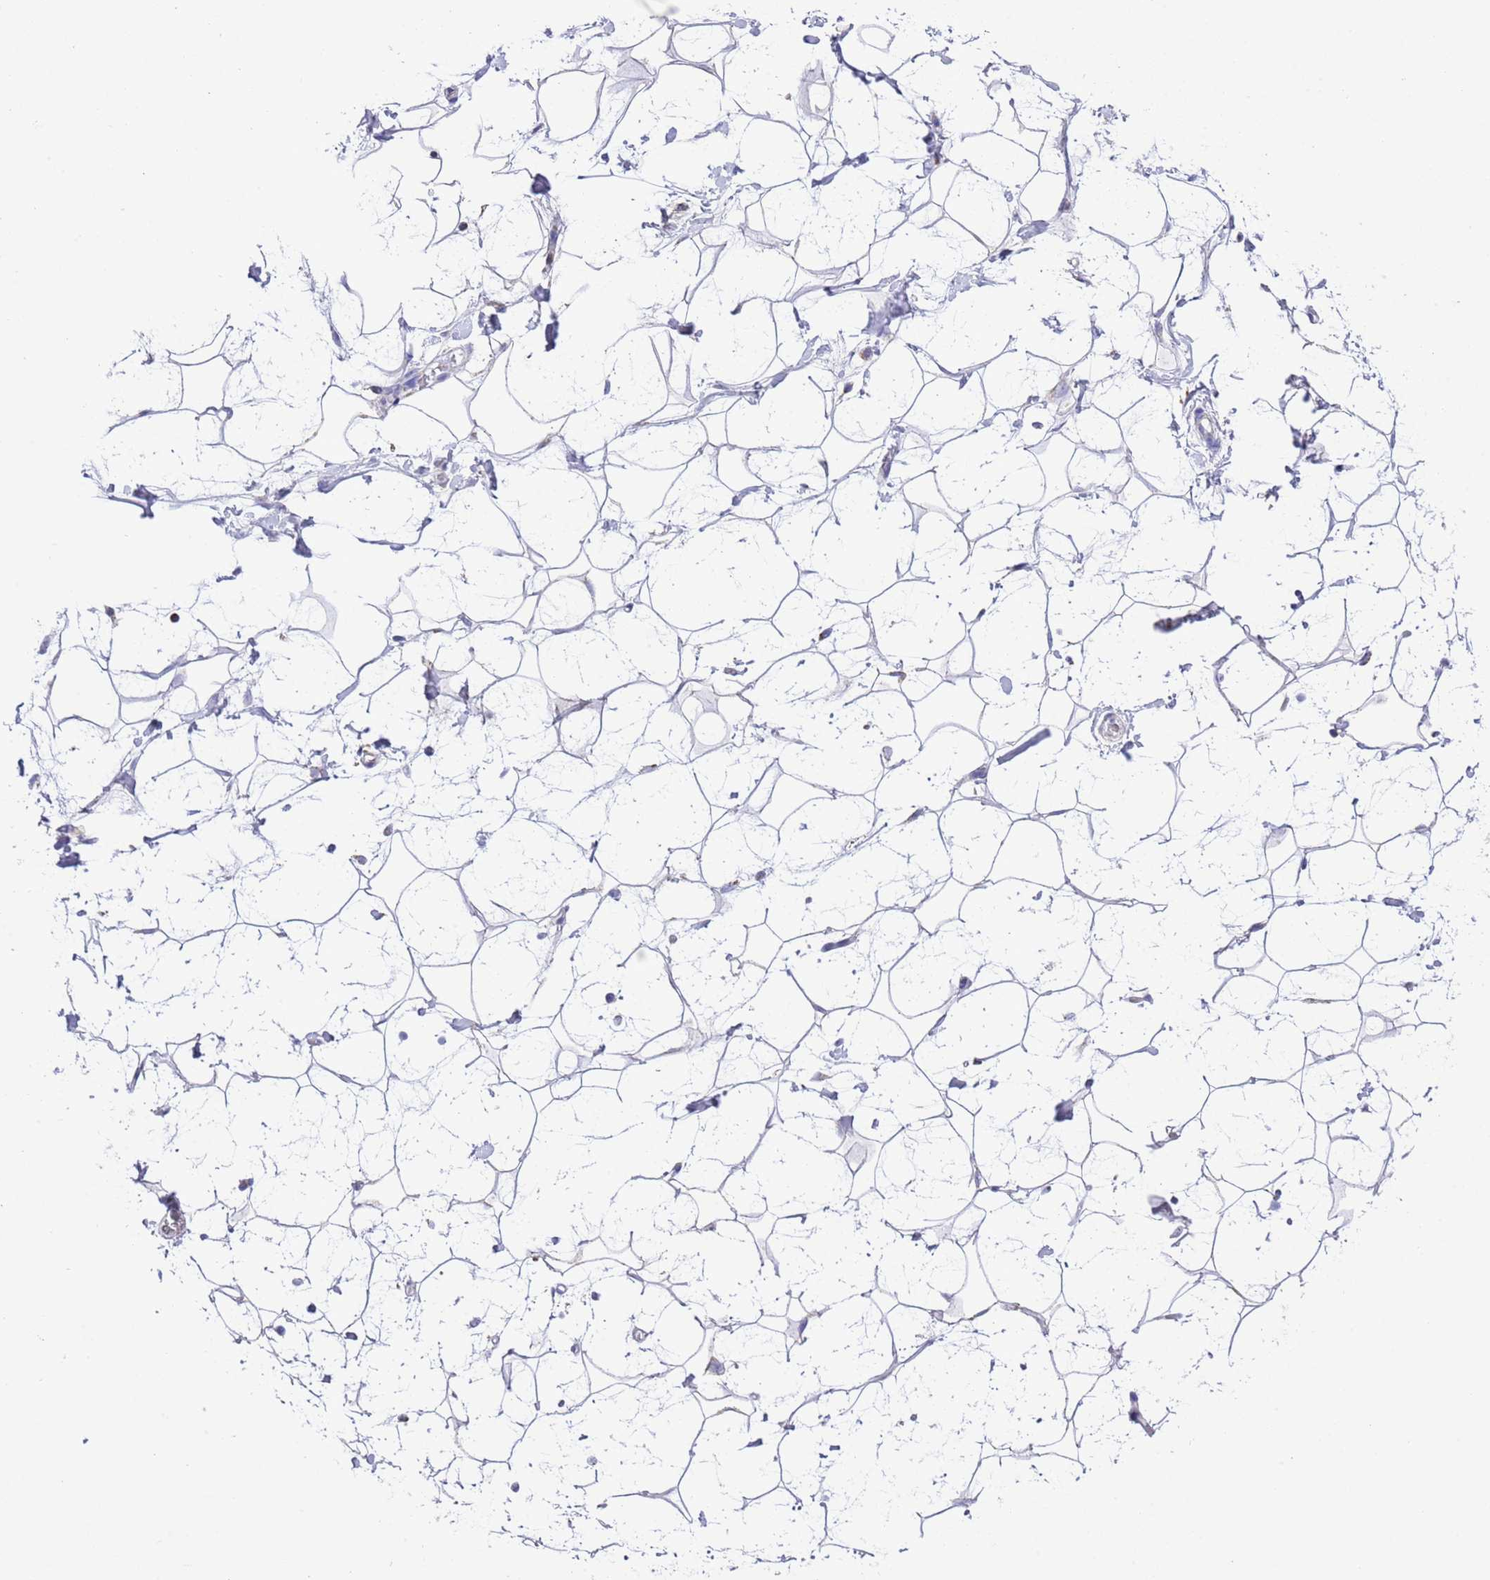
{"staining": {"intensity": "weak", "quantity": ">75%", "location": "cytoplasmic/membranous"}, "tissue": "adipose tissue", "cell_type": "Adipocytes", "image_type": "normal", "snomed": [{"axis": "morphology", "description": "Normal tissue, NOS"}, {"axis": "topography", "description": "Breast"}], "caption": "Immunohistochemical staining of normal adipose tissue displays weak cytoplasmic/membranous protein staining in approximately >75% of adipocytes. (IHC, brightfield microscopy, high magnification).", "gene": "TEKTIP1", "patient": {"sex": "female", "age": 26}}